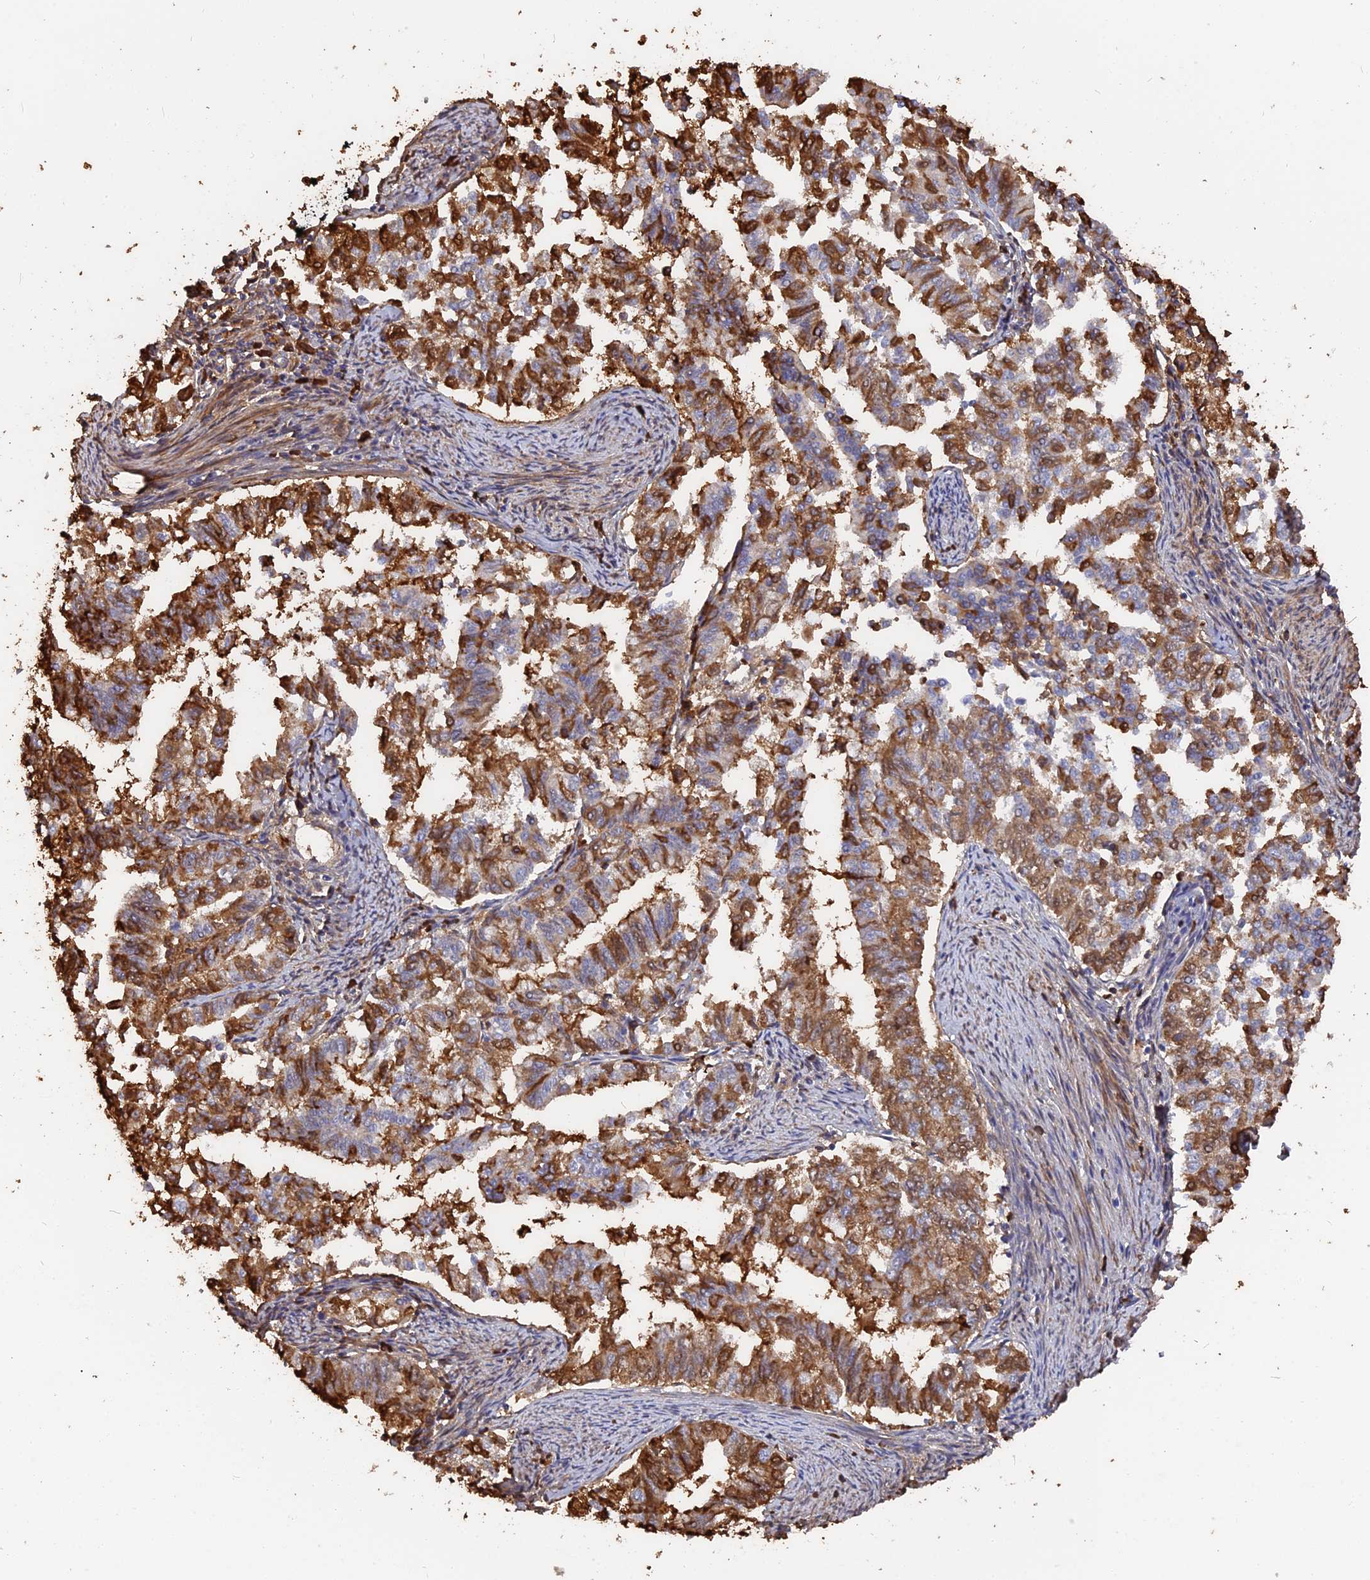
{"staining": {"intensity": "strong", "quantity": "25%-75%", "location": "cytoplasmic/membranous"}, "tissue": "endometrial cancer", "cell_type": "Tumor cells", "image_type": "cancer", "snomed": [{"axis": "morphology", "description": "Adenocarcinoma, NOS"}, {"axis": "topography", "description": "Endometrium"}], "caption": "This image exhibits endometrial adenocarcinoma stained with immunohistochemistry to label a protein in brown. The cytoplasmic/membranous of tumor cells show strong positivity for the protein. Nuclei are counter-stained blue.", "gene": "ERMAP", "patient": {"sex": "female", "age": 79}}